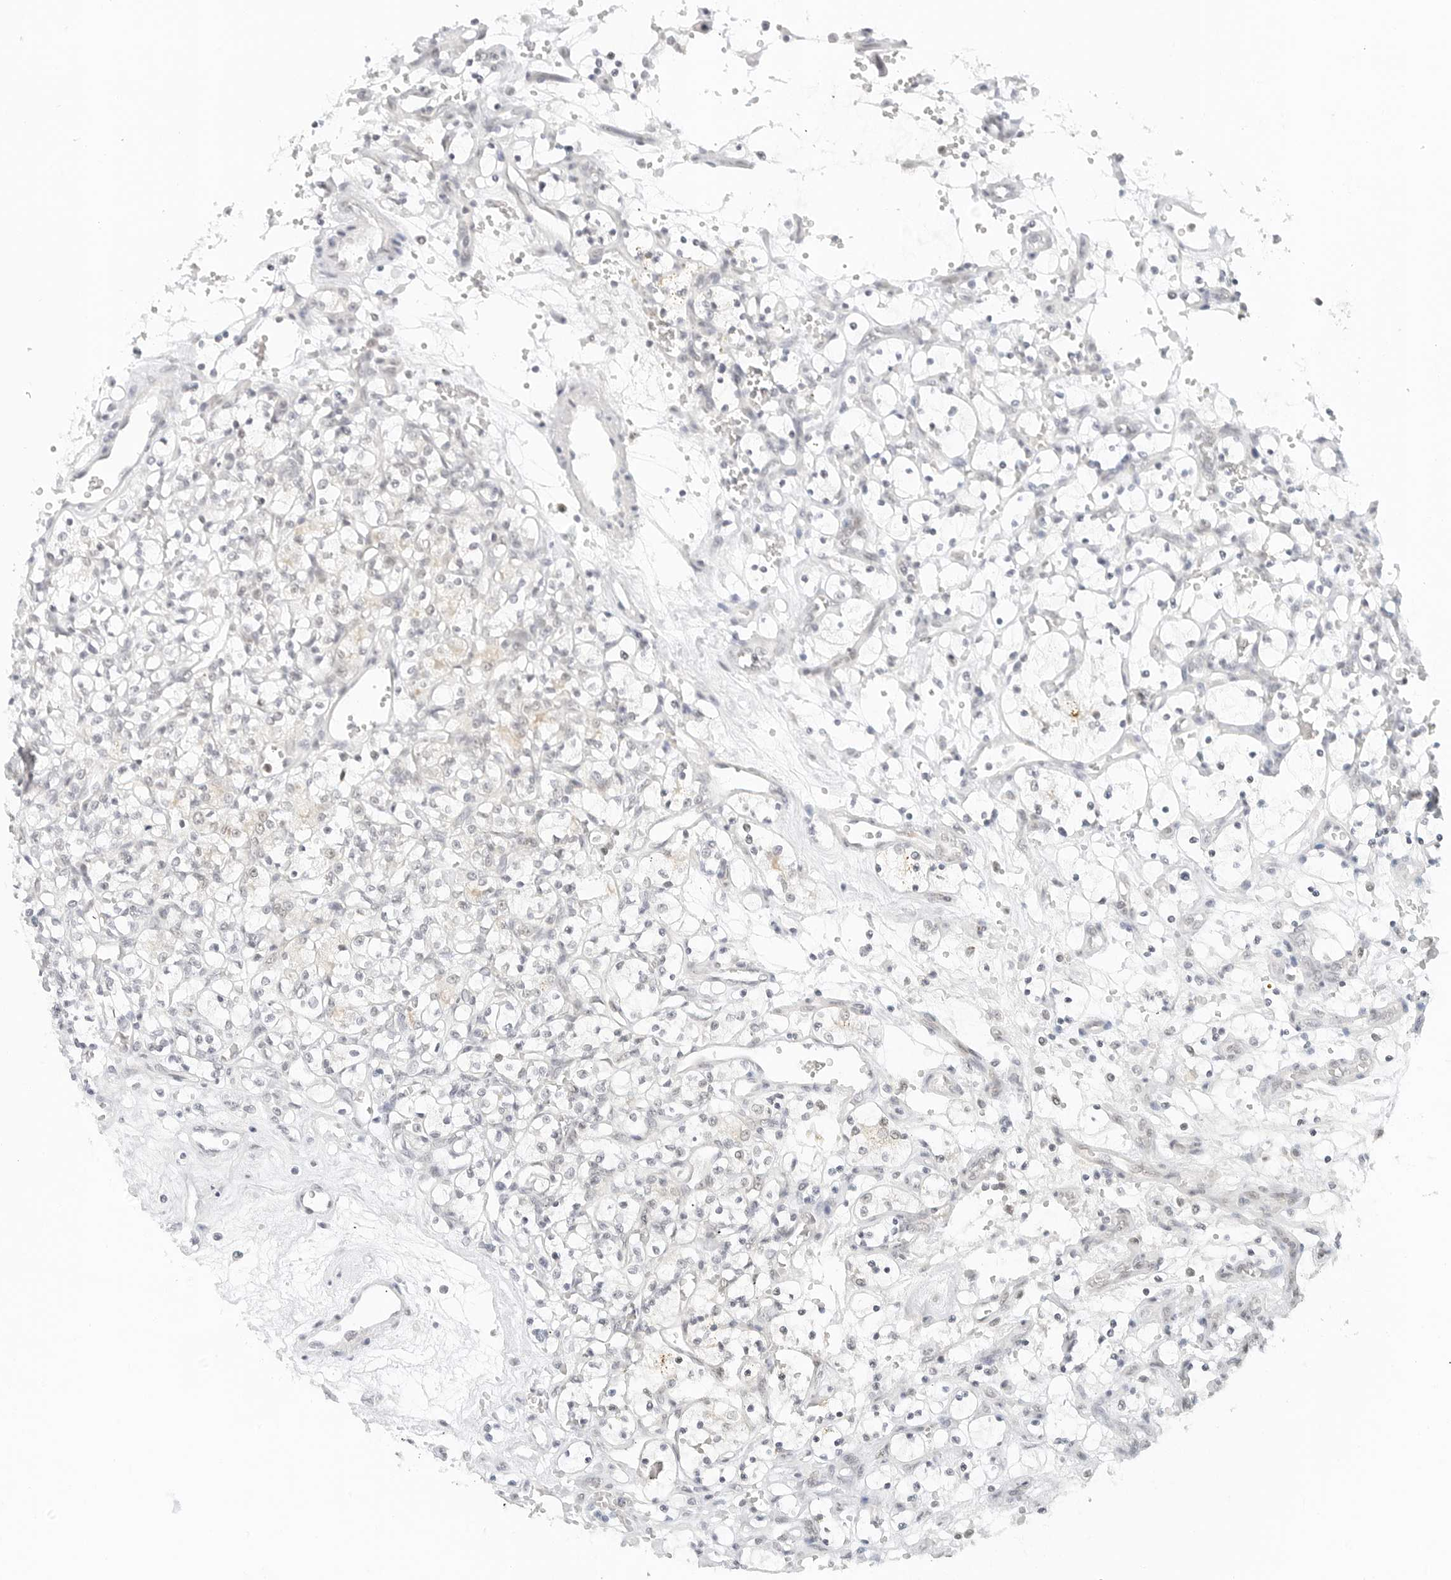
{"staining": {"intensity": "weak", "quantity": "<25%", "location": "cytoplasmic/membranous"}, "tissue": "renal cancer", "cell_type": "Tumor cells", "image_type": "cancer", "snomed": [{"axis": "morphology", "description": "Adenocarcinoma, NOS"}, {"axis": "topography", "description": "Kidney"}], "caption": "IHC photomicrograph of renal adenocarcinoma stained for a protein (brown), which reveals no positivity in tumor cells.", "gene": "NEO1", "patient": {"sex": "female", "age": 69}}